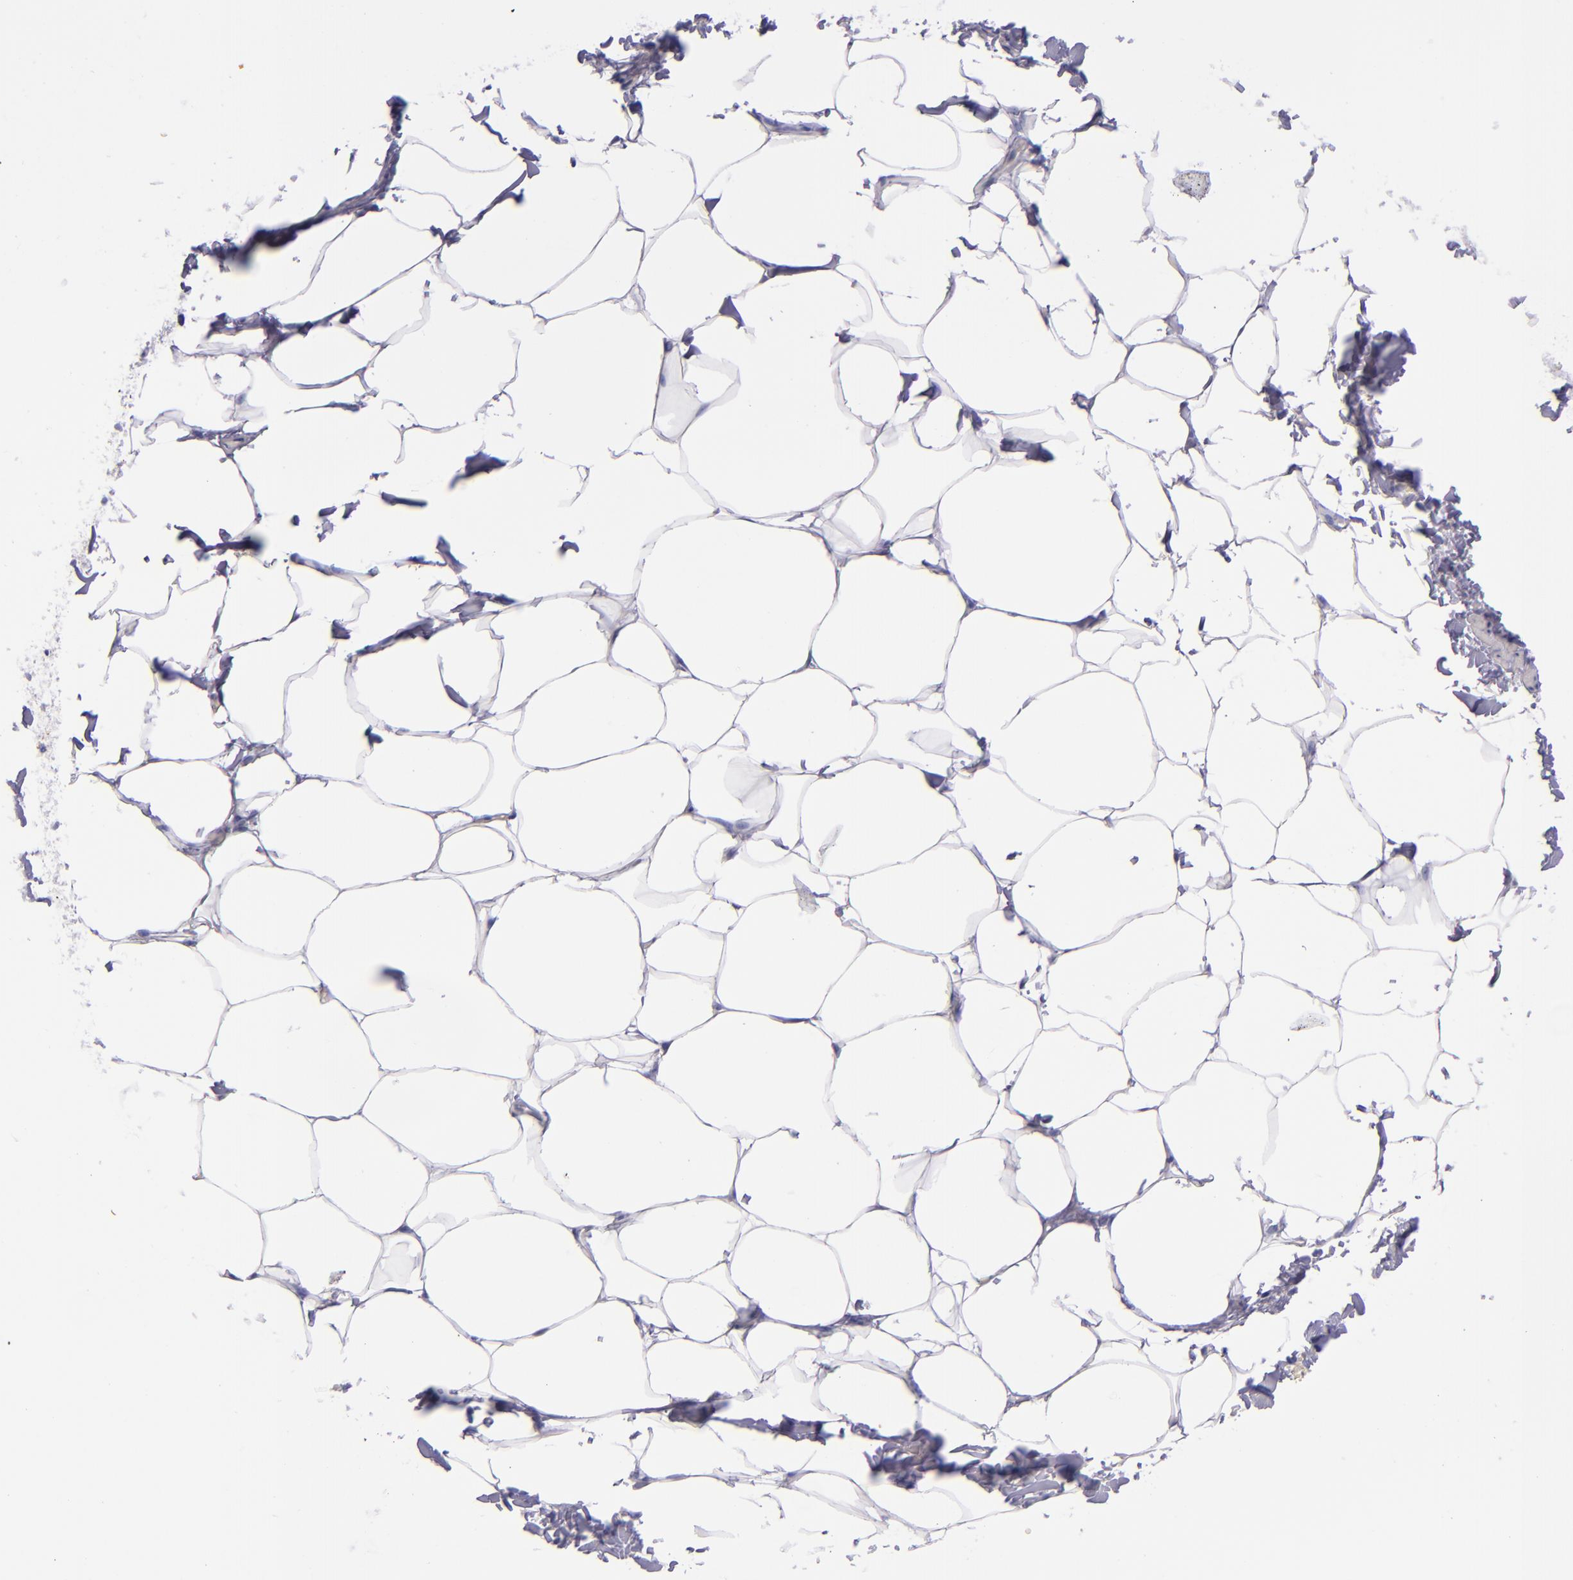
{"staining": {"intensity": "negative", "quantity": "none", "location": "none"}, "tissue": "adipose tissue", "cell_type": "Adipocytes", "image_type": "normal", "snomed": [{"axis": "morphology", "description": "Normal tissue, NOS"}, {"axis": "topography", "description": "Vascular tissue"}], "caption": "DAB immunohistochemical staining of unremarkable adipose tissue reveals no significant staining in adipocytes. (DAB (3,3'-diaminobenzidine) IHC visualized using brightfield microscopy, high magnification).", "gene": "SFTPA2", "patient": {"sex": "male", "age": 41}}